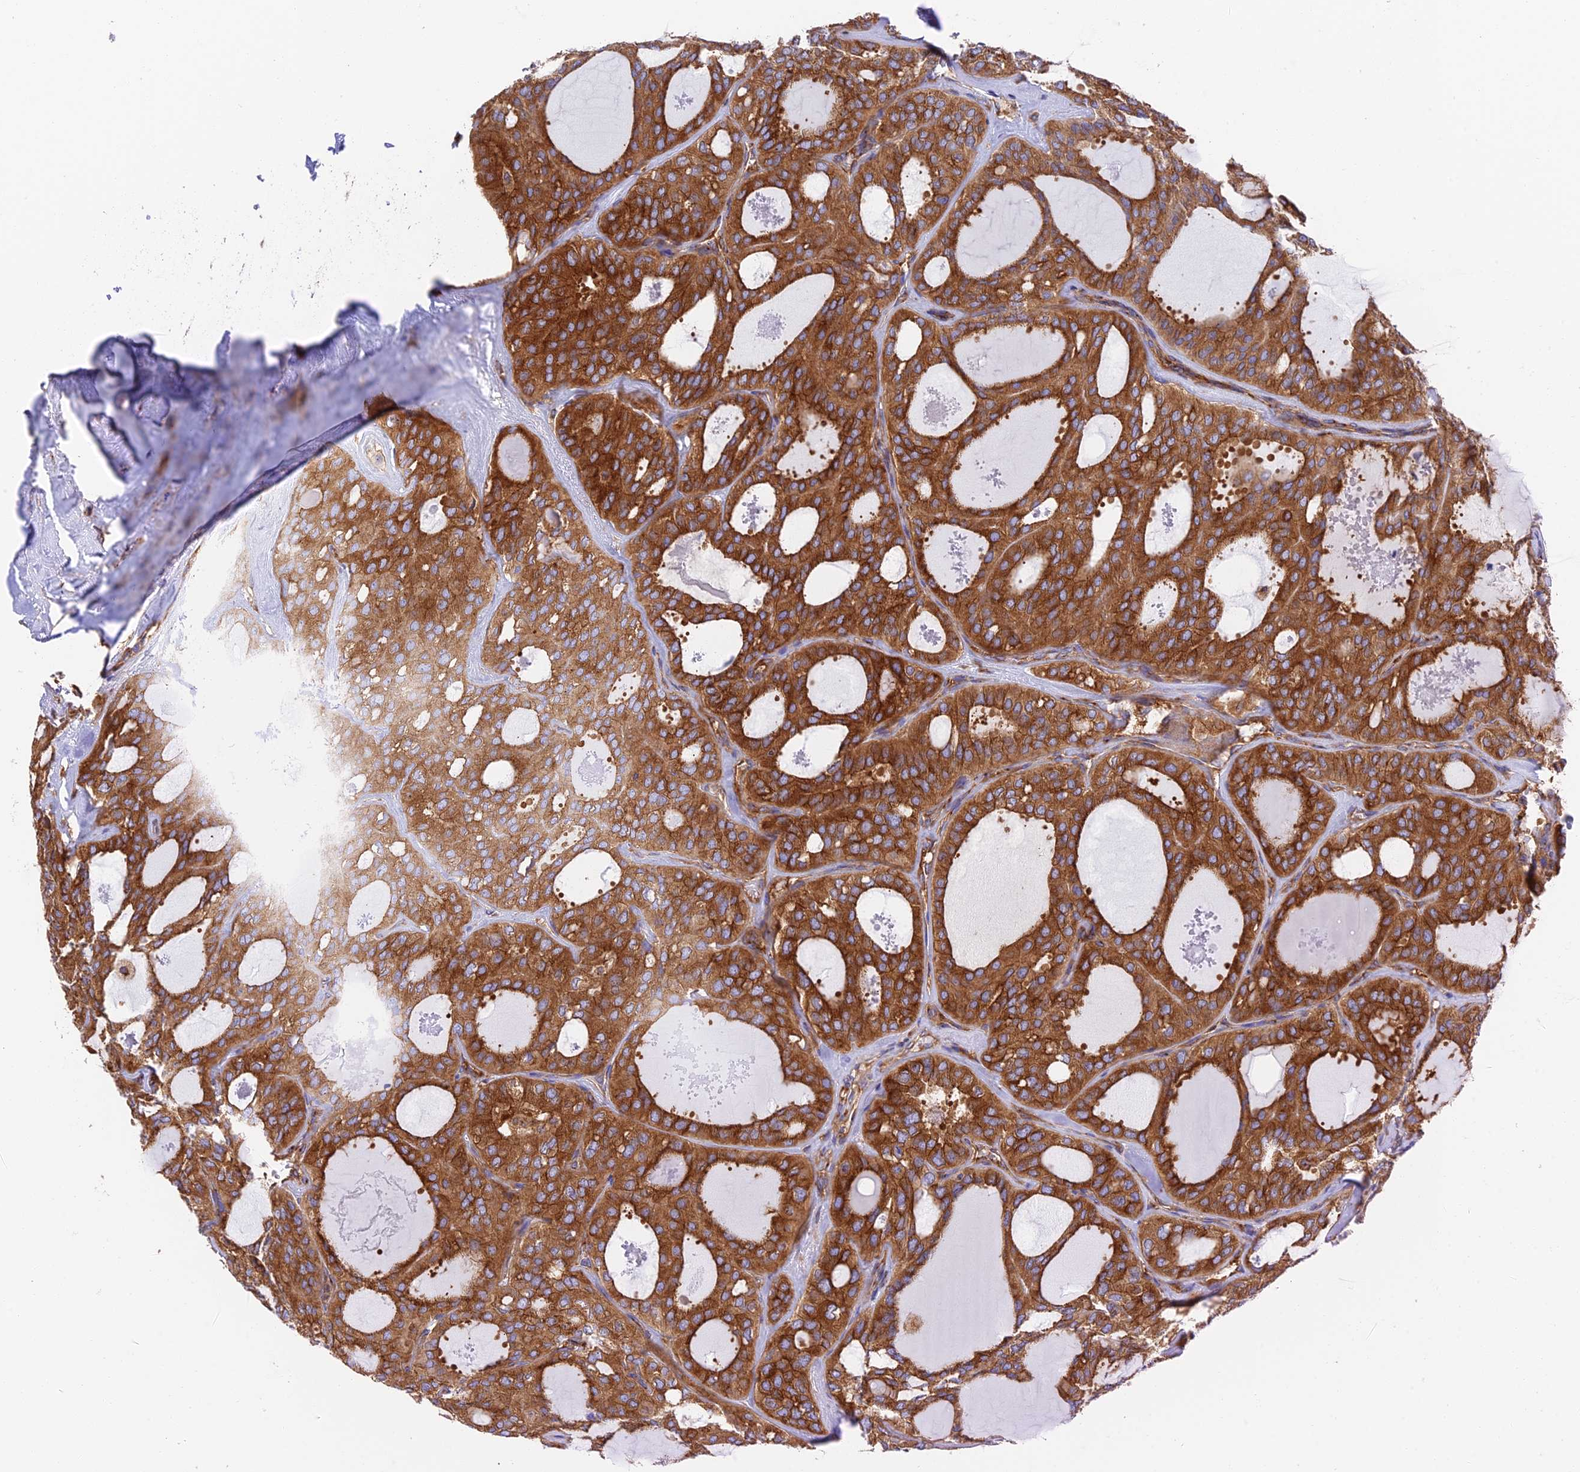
{"staining": {"intensity": "strong", "quantity": ">75%", "location": "cytoplasmic/membranous"}, "tissue": "thyroid cancer", "cell_type": "Tumor cells", "image_type": "cancer", "snomed": [{"axis": "morphology", "description": "Follicular adenoma carcinoma, NOS"}, {"axis": "topography", "description": "Thyroid gland"}], "caption": "Immunohistochemistry (IHC) (DAB) staining of thyroid follicular adenoma carcinoma exhibits strong cytoplasmic/membranous protein expression in about >75% of tumor cells.", "gene": "DCTN2", "patient": {"sex": "male", "age": 75}}